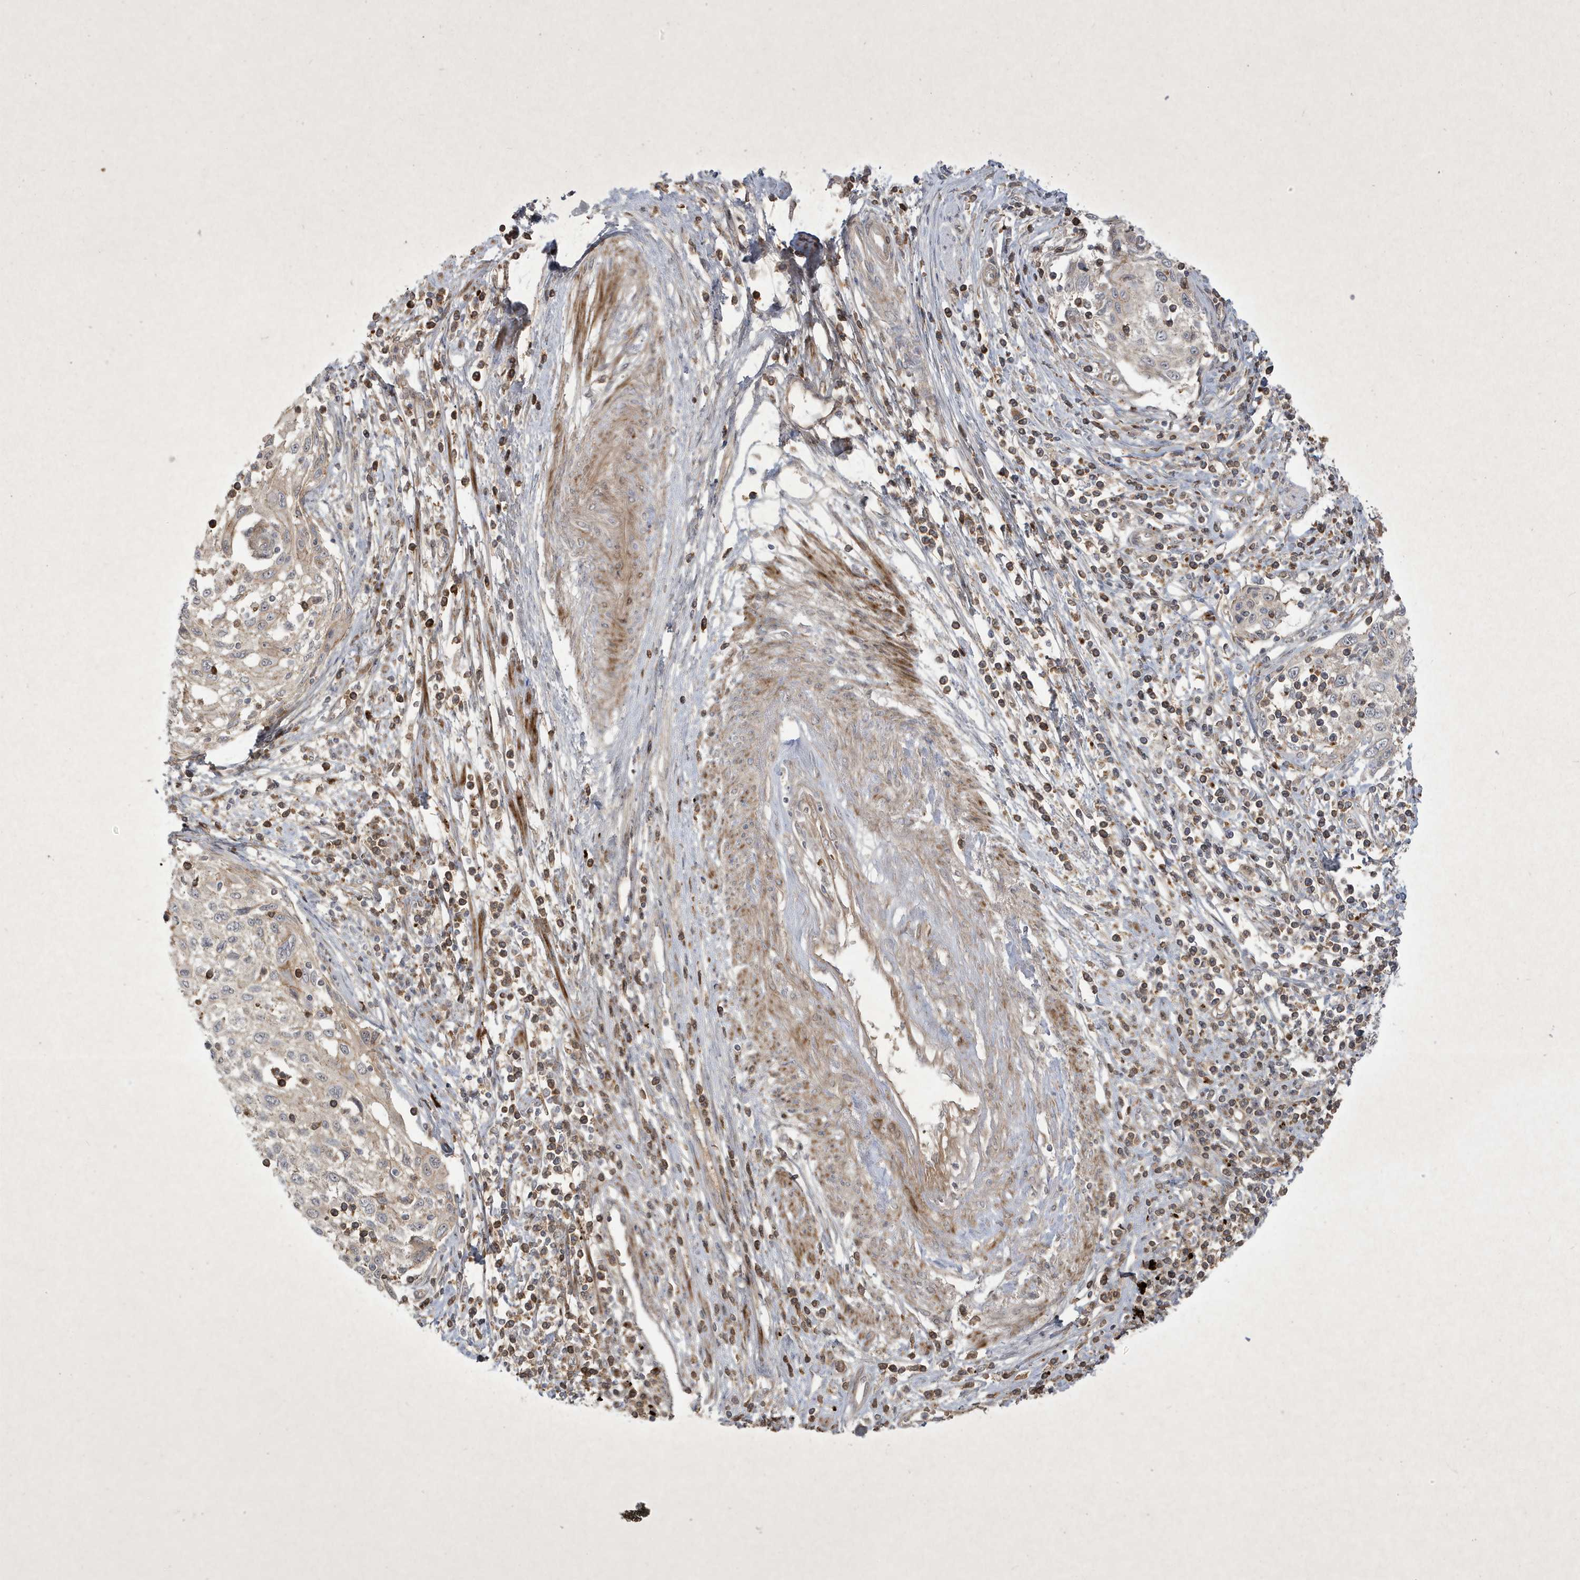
{"staining": {"intensity": "negative", "quantity": "none", "location": "none"}, "tissue": "cervical cancer", "cell_type": "Tumor cells", "image_type": "cancer", "snomed": [{"axis": "morphology", "description": "Squamous cell carcinoma, NOS"}, {"axis": "topography", "description": "Cervix"}], "caption": "Tumor cells show no significant protein expression in cervical cancer.", "gene": "FAM83C", "patient": {"sex": "female", "age": 70}}